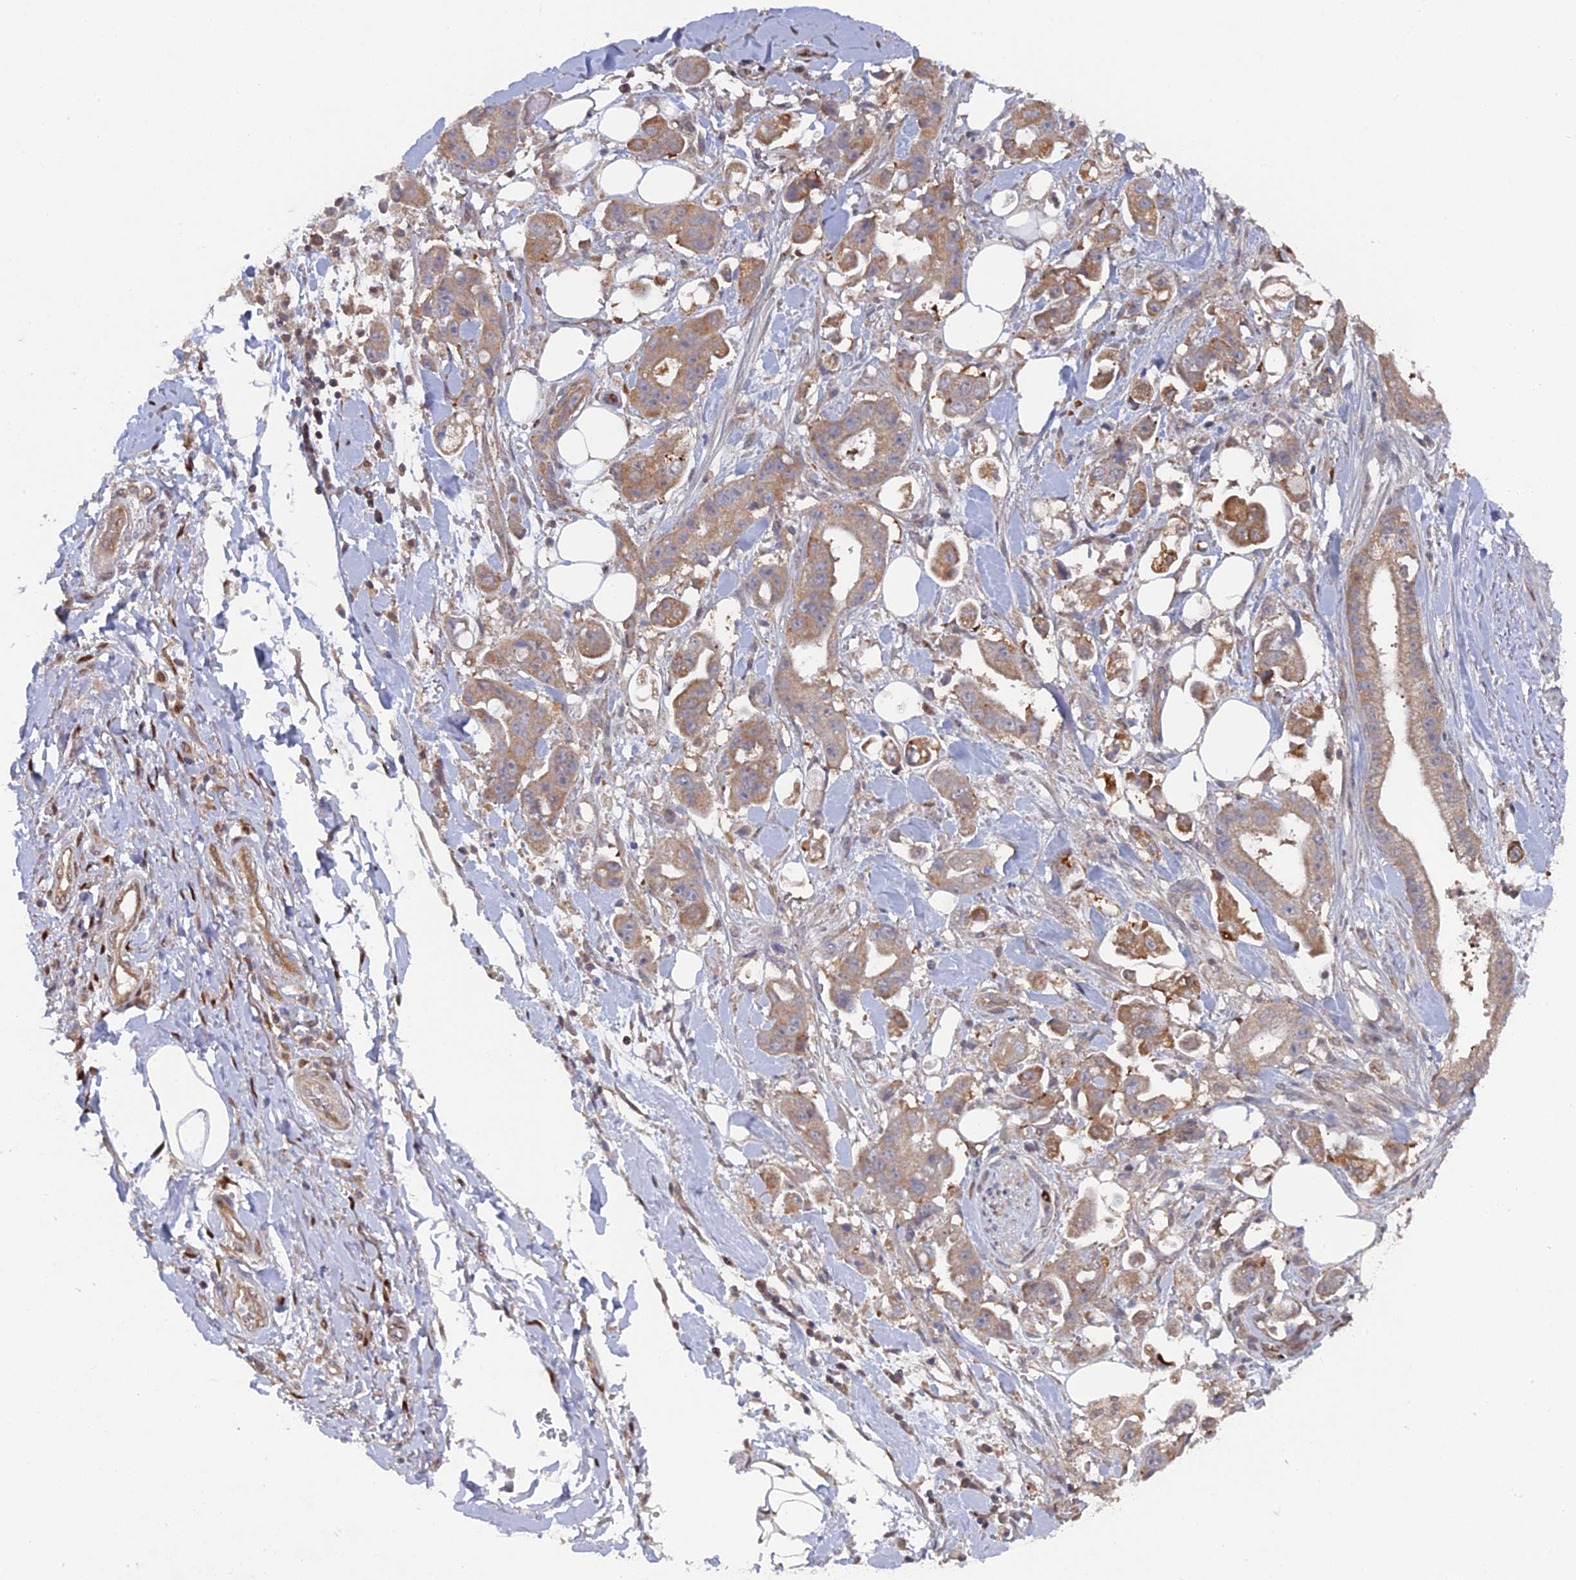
{"staining": {"intensity": "moderate", "quantity": "<25%", "location": "cytoplasmic/membranous"}, "tissue": "stomach cancer", "cell_type": "Tumor cells", "image_type": "cancer", "snomed": [{"axis": "morphology", "description": "Adenocarcinoma, NOS"}, {"axis": "topography", "description": "Stomach"}], "caption": "Tumor cells exhibit low levels of moderate cytoplasmic/membranous positivity in approximately <25% of cells in adenocarcinoma (stomach).", "gene": "UNC5D", "patient": {"sex": "male", "age": 62}}